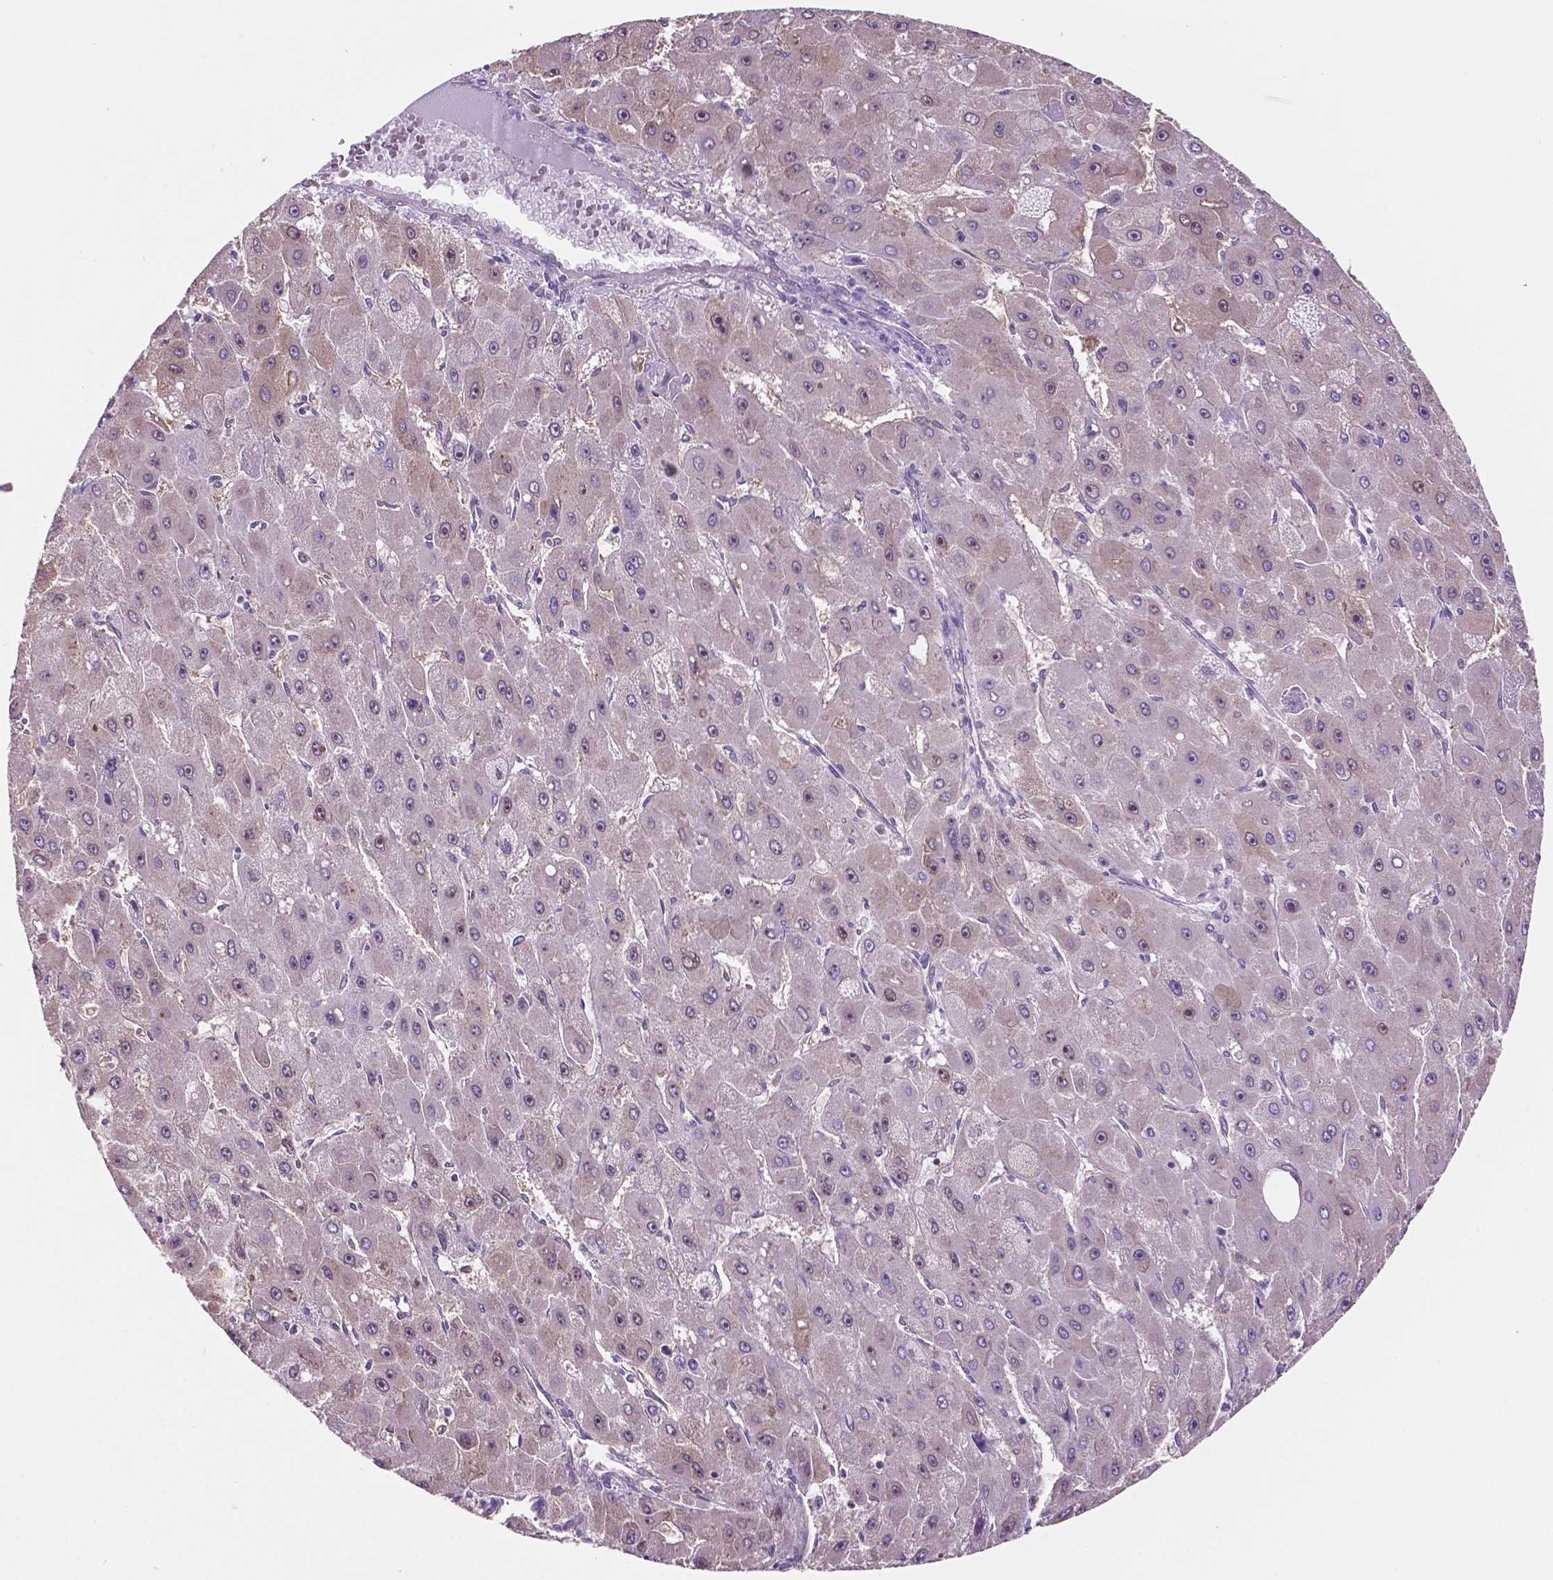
{"staining": {"intensity": "weak", "quantity": "<25%", "location": "nuclear"}, "tissue": "liver cancer", "cell_type": "Tumor cells", "image_type": "cancer", "snomed": [{"axis": "morphology", "description": "Carcinoma, Hepatocellular, NOS"}, {"axis": "topography", "description": "Liver"}], "caption": "This is a micrograph of immunohistochemistry staining of liver hepatocellular carcinoma, which shows no expression in tumor cells. Brightfield microscopy of IHC stained with DAB (3,3'-diaminobenzidine) (brown) and hematoxylin (blue), captured at high magnification.", "gene": "SPDYA", "patient": {"sex": "female", "age": 25}}